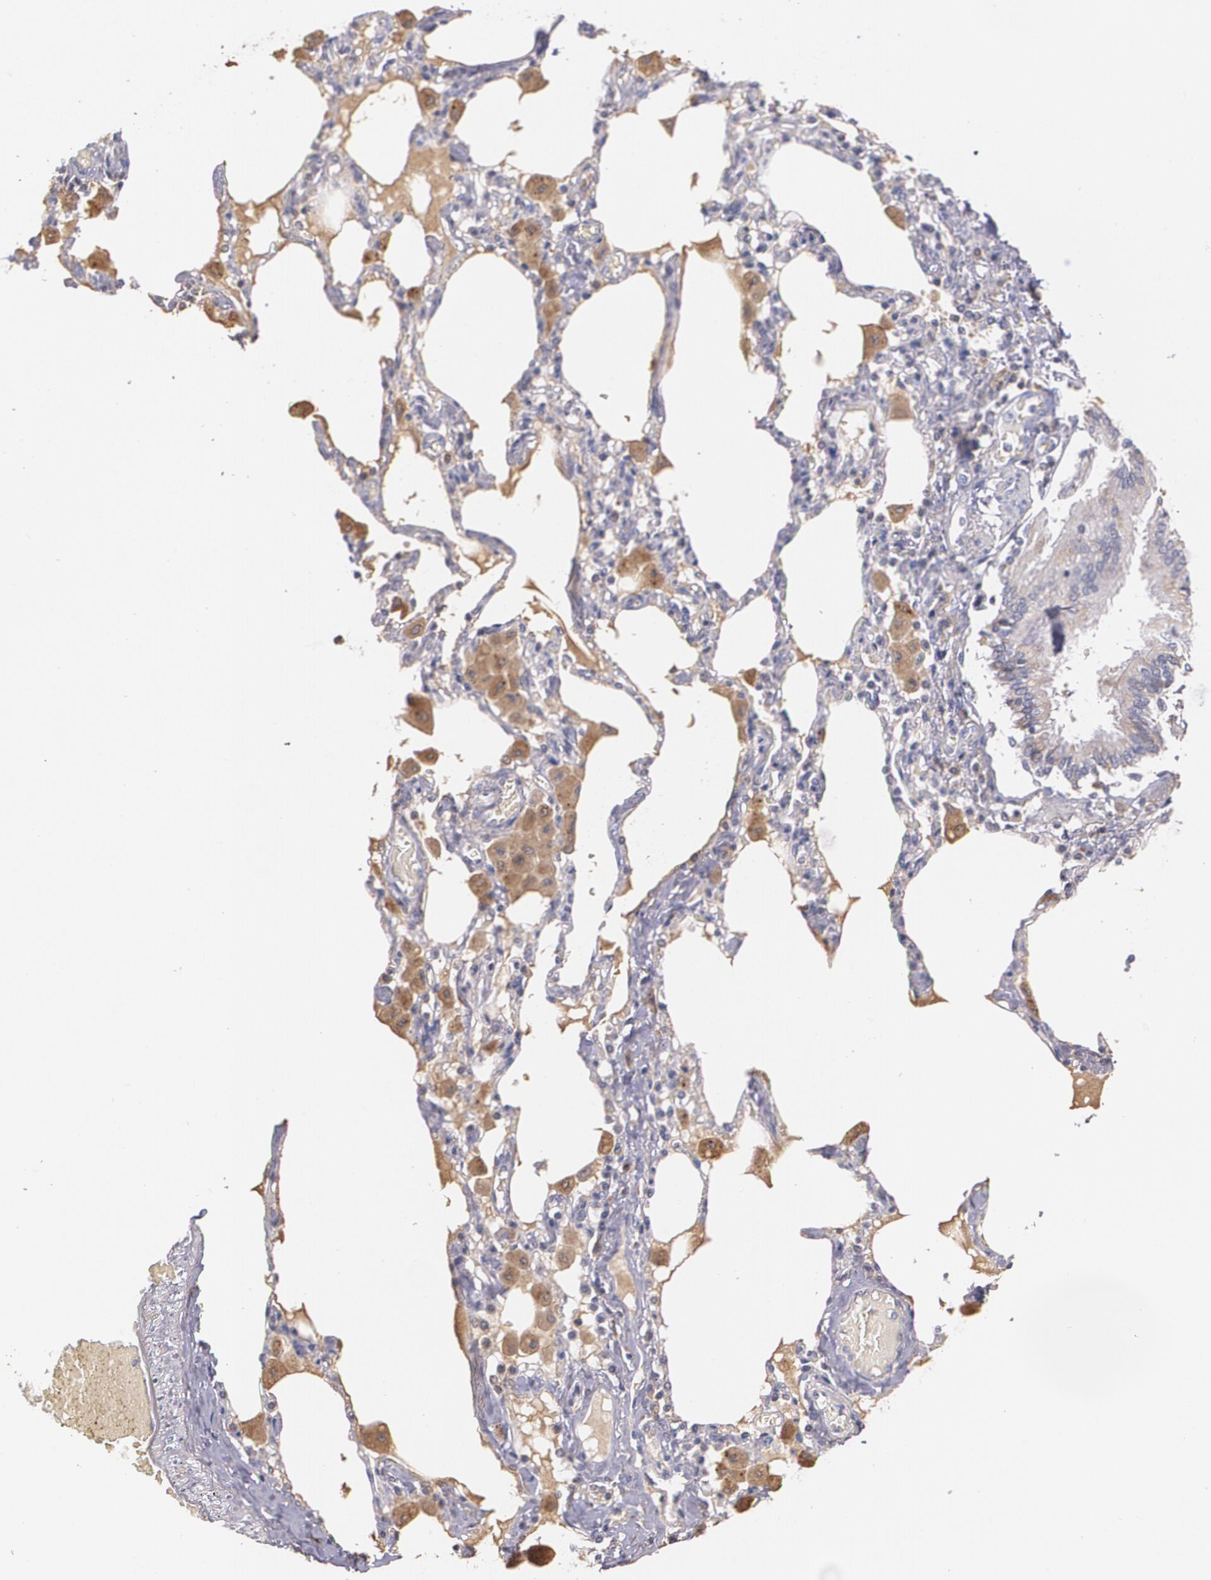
{"staining": {"intensity": "moderate", "quantity": "25%-75%", "location": "cytoplasmic/membranous"}, "tissue": "bronchus", "cell_type": "Respiratory epithelial cells", "image_type": "normal", "snomed": [{"axis": "morphology", "description": "Normal tissue, NOS"}, {"axis": "morphology", "description": "Squamous cell carcinoma, NOS"}, {"axis": "topography", "description": "Bronchus"}, {"axis": "topography", "description": "Lung"}], "caption": "The immunohistochemical stain shows moderate cytoplasmic/membranous staining in respiratory epithelial cells of unremarkable bronchus.", "gene": "AMBP", "patient": {"sex": "female", "age": 47}}